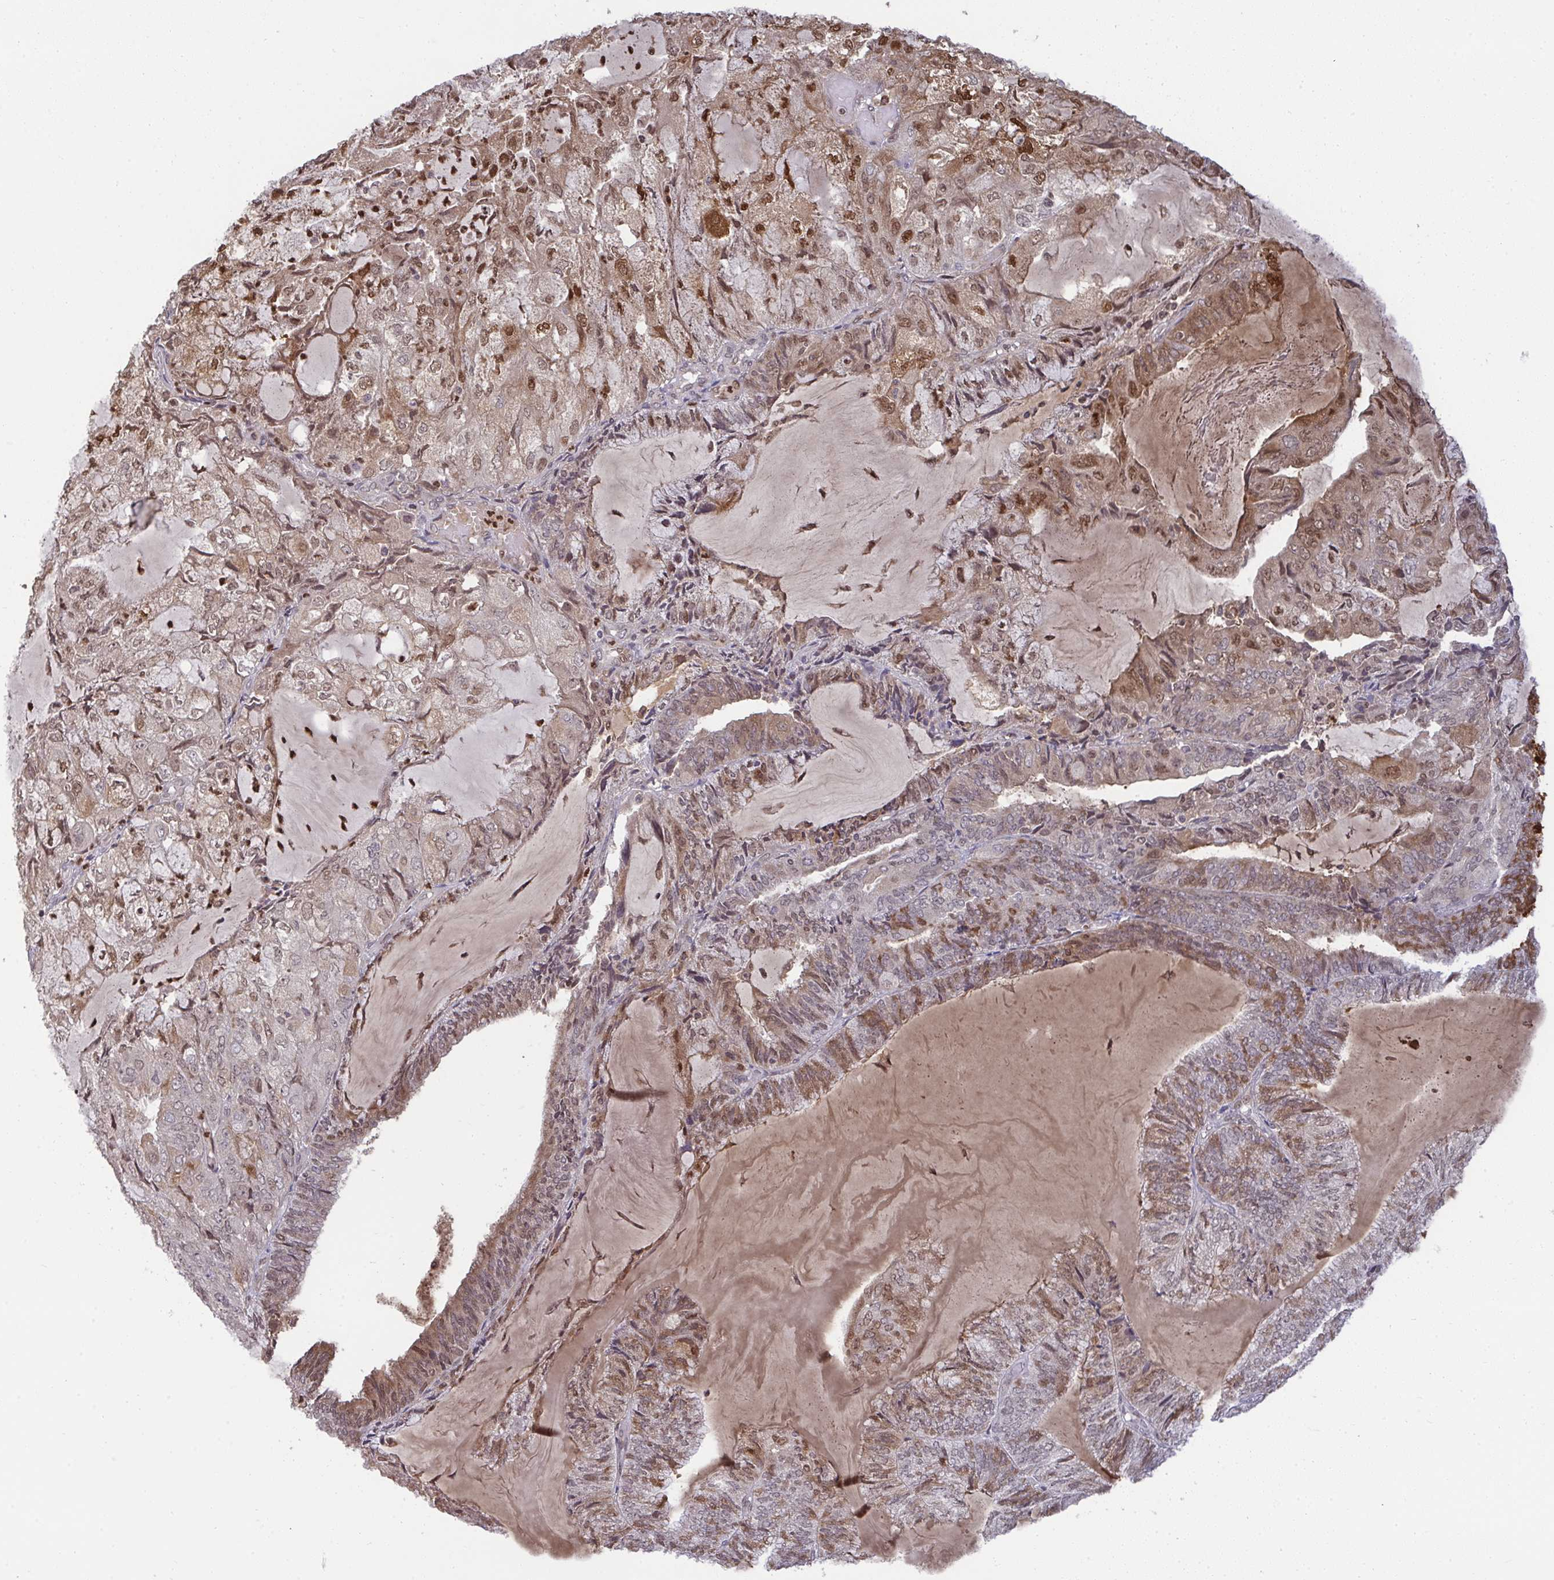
{"staining": {"intensity": "moderate", "quantity": ">75%", "location": "cytoplasmic/membranous,nuclear"}, "tissue": "endometrial cancer", "cell_type": "Tumor cells", "image_type": "cancer", "snomed": [{"axis": "morphology", "description": "Adenocarcinoma, NOS"}, {"axis": "topography", "description": "Endometrium"}], "caption": "Endometrial adenocarcinoma tissue demonstrates moderate cytoplasmic/membranous and nuclear staining in about >75% of tumor cells, visualized by immunohistochemistry.", "gene": "UXT", "patient": {"sex": "female", "age": 81}}